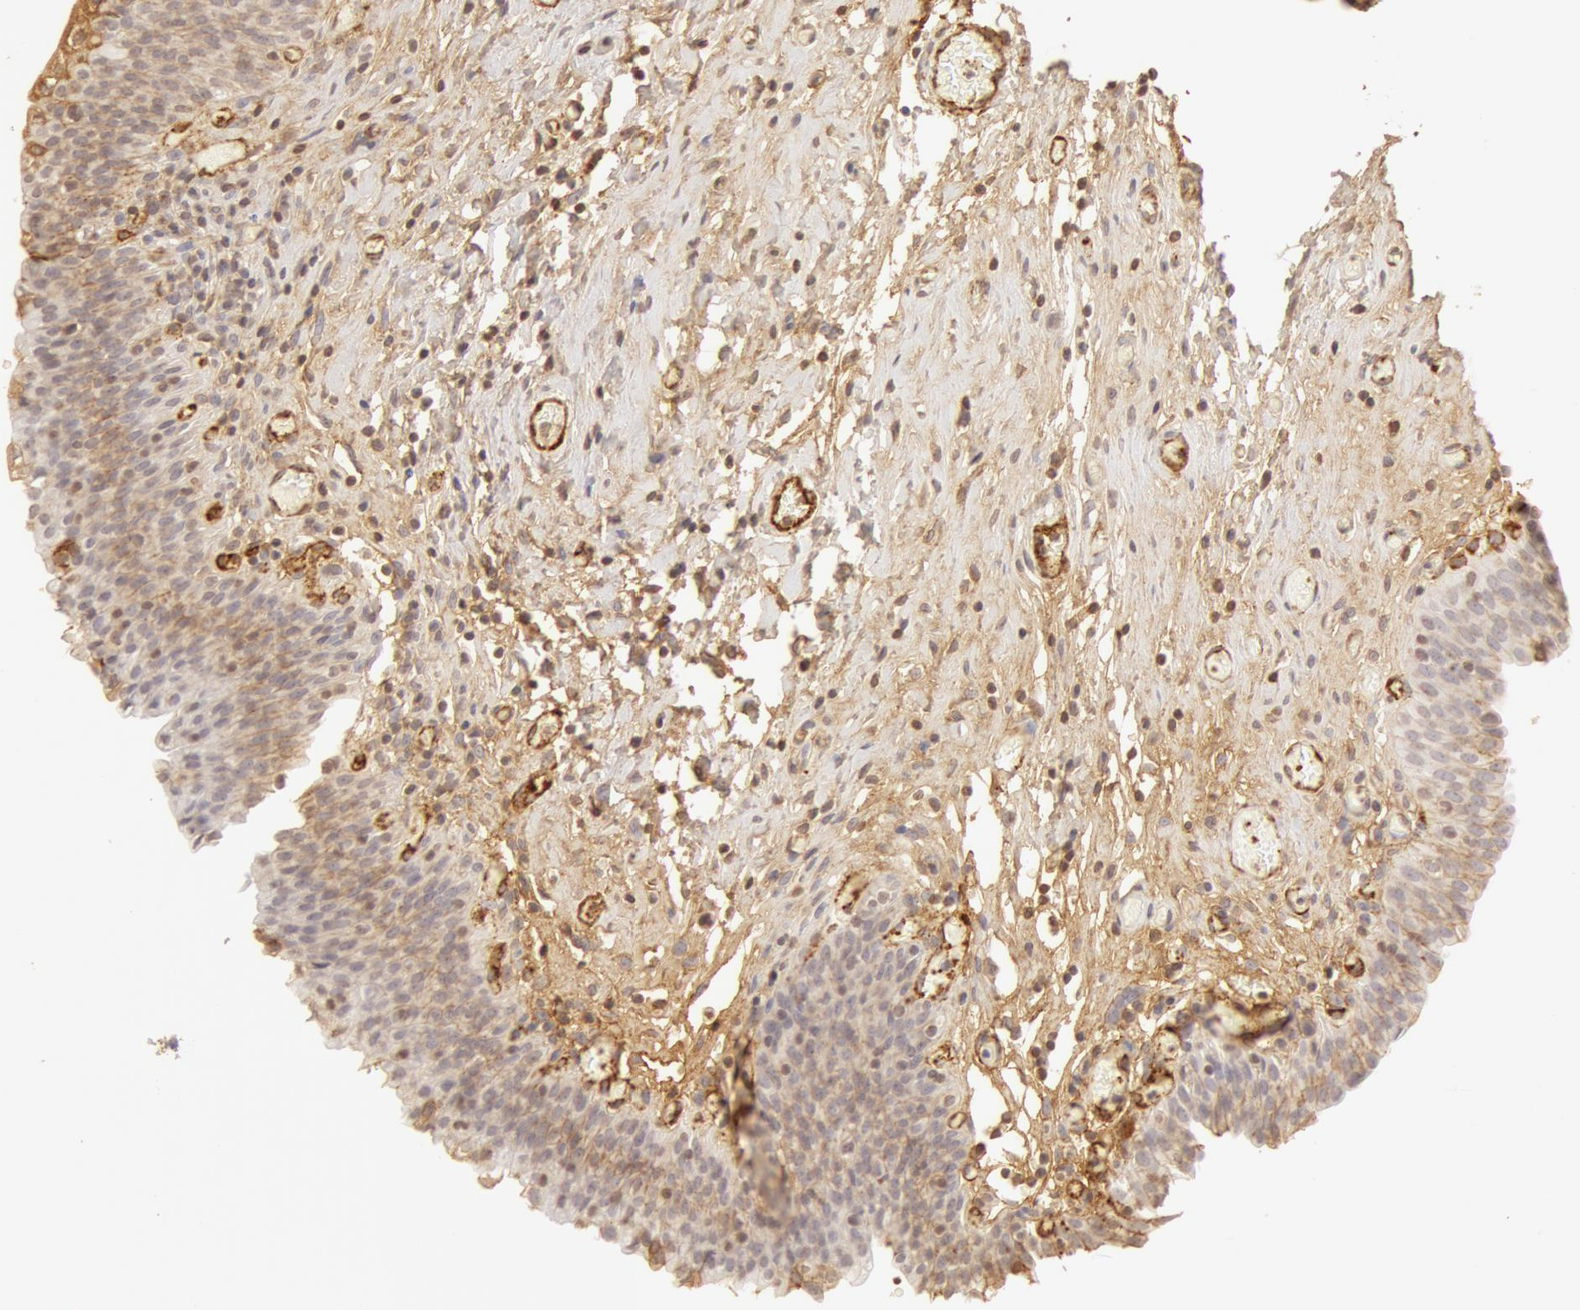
{"staining": {"intensity": "negative", "quantity": "none", "location": "none"}, "tissue": "urinary bladder", "cell_type": "Urothelial cells", "image_type": "normal", "snomed": [{"axis": "morphology", "description": "Normal tissue, NOS"}, {"axis": "topography", "description": "Urinary bladder"}], "caption": "IHC micrograph of benign urinary bladder: human urinary bladder stained with DAB displays no significant protein staining in urothelial cells.", "gene": "VWF", "patient": {"sex": "male", "age": 51}}